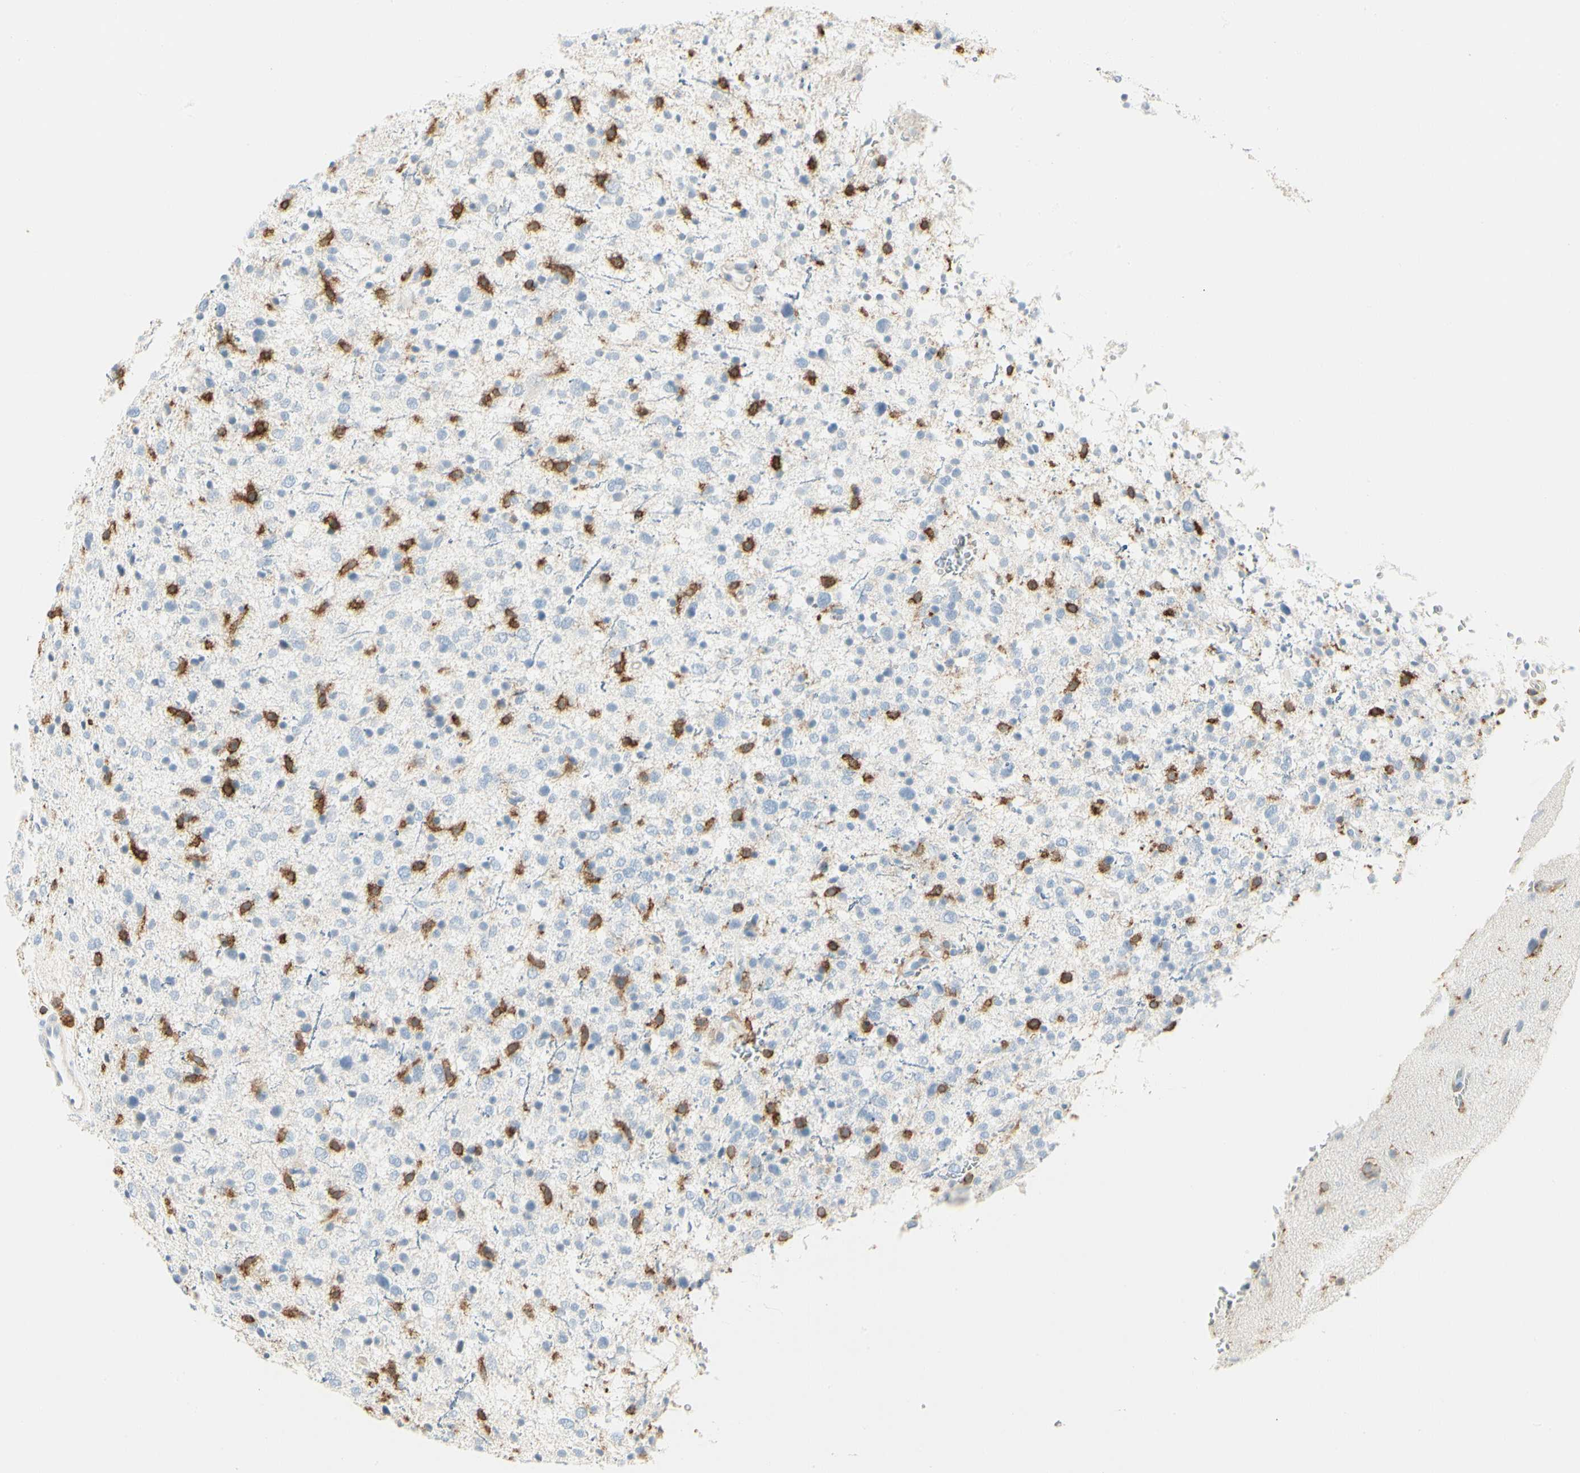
{"staining": {"intensity": "negative", "quantity": "none", "location": "none"}, "tissue": "glioma", "cell_type": "Tumor cells", "image_type": "cancer", "snomed": [{"axis": "morphology", "description": "Glioma, malignant, Low grade"}, {"axis": "topography", "description": "Brain"}], "caption": "Immunohistochemistry (IHC) of malignant glioma (low-grade) exhibits no staining in tumor cells.", "gene": "ITGB2", "patient": {"sex": "female", "age": 37}}